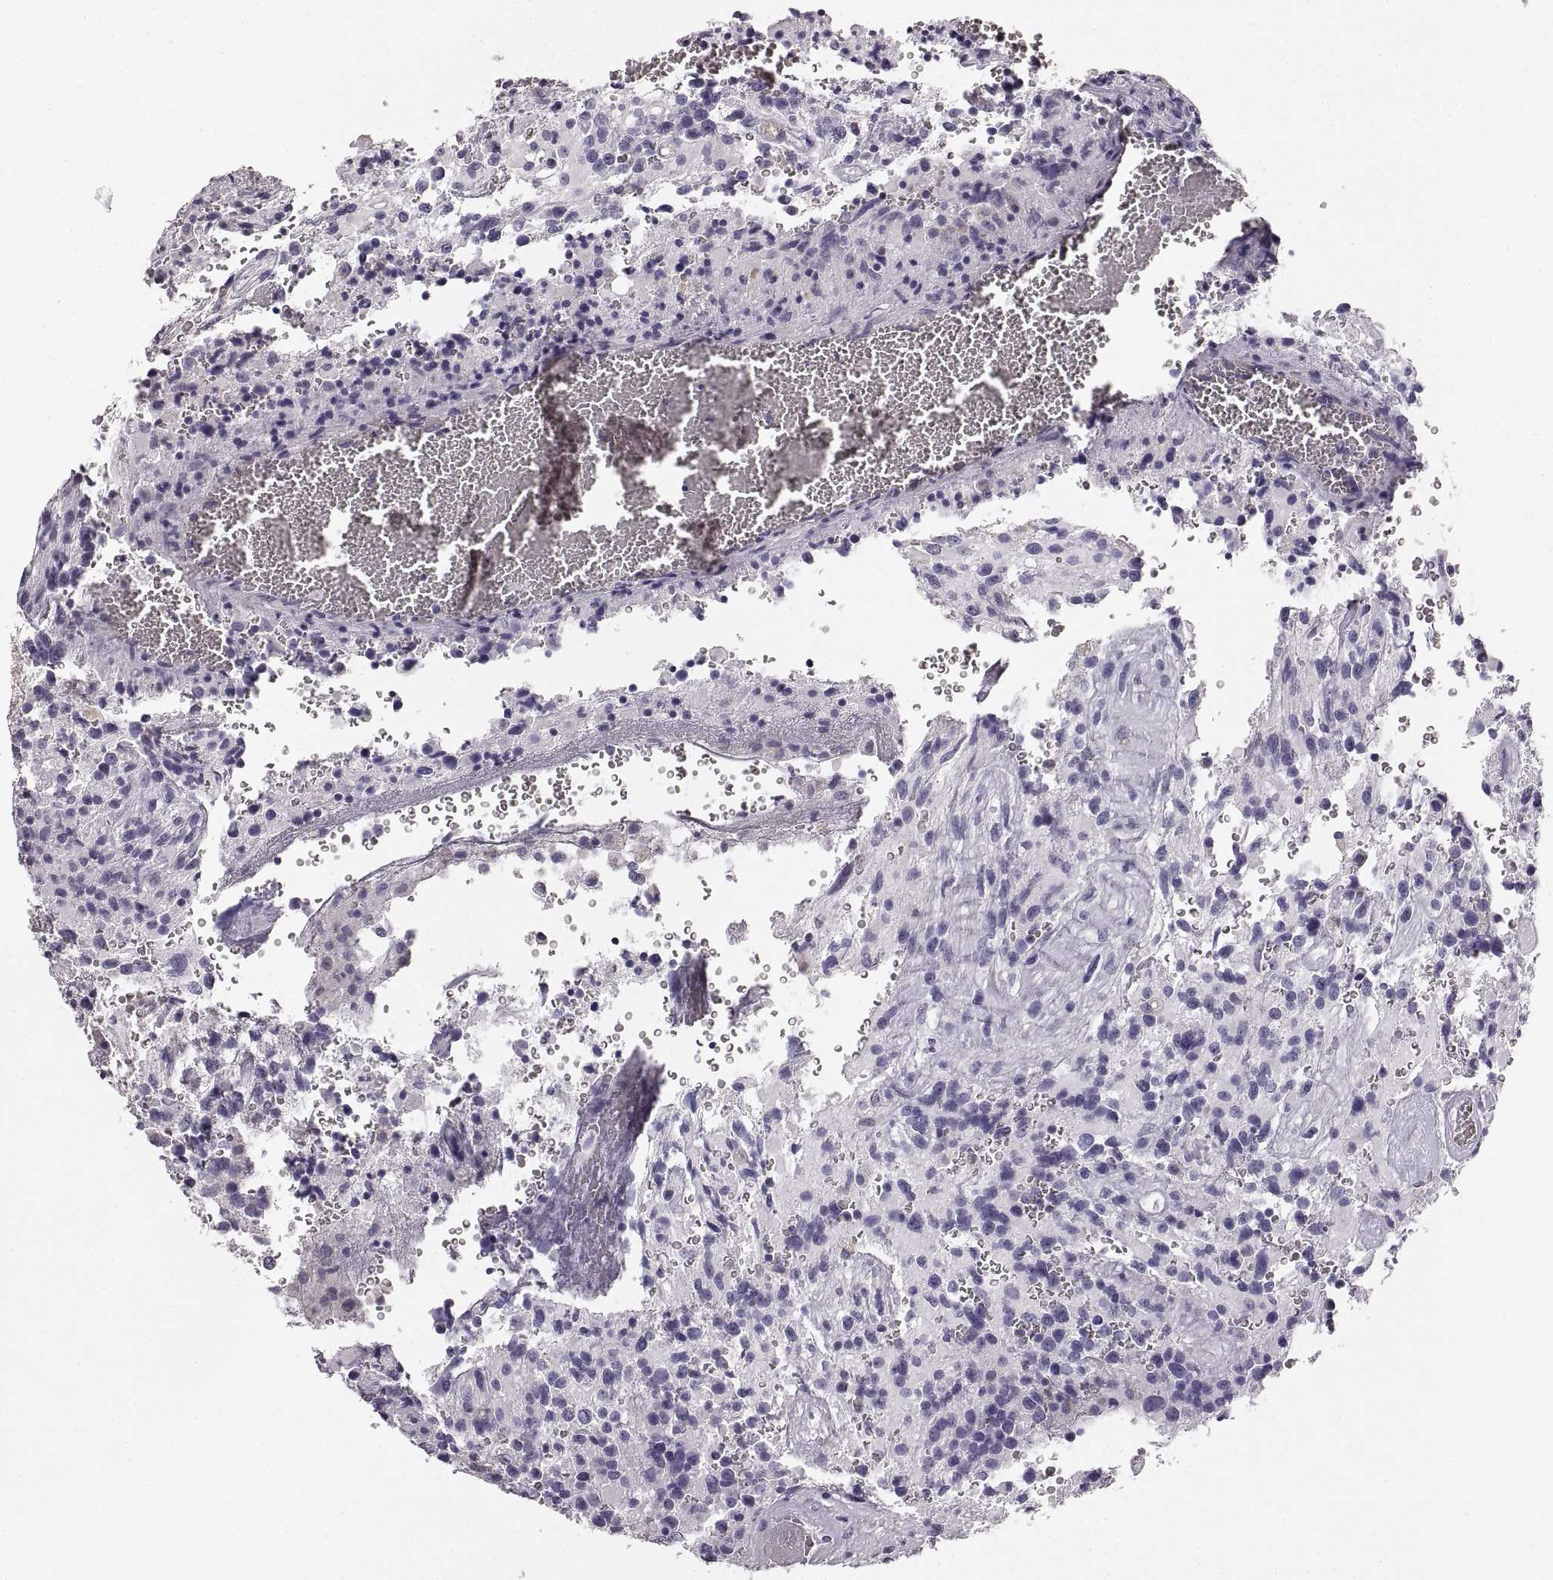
{"staining": {"intensity": "negative", "quantity": "none", "location": "none"}, "tissue": "glioma", "cell_type": "Tumor cells", "image_type": "cancer", "snomed": [{"axis": "morphology", "description": "Glioma, malignant, High grade"}, {"axis": "topography", "description": "Brain"}], "caption": "Immunohistochemistry of human glioma shows no staining in tumor cells.", "gene": "RDH13", "patient": {"sex": "female", "age": 40}}